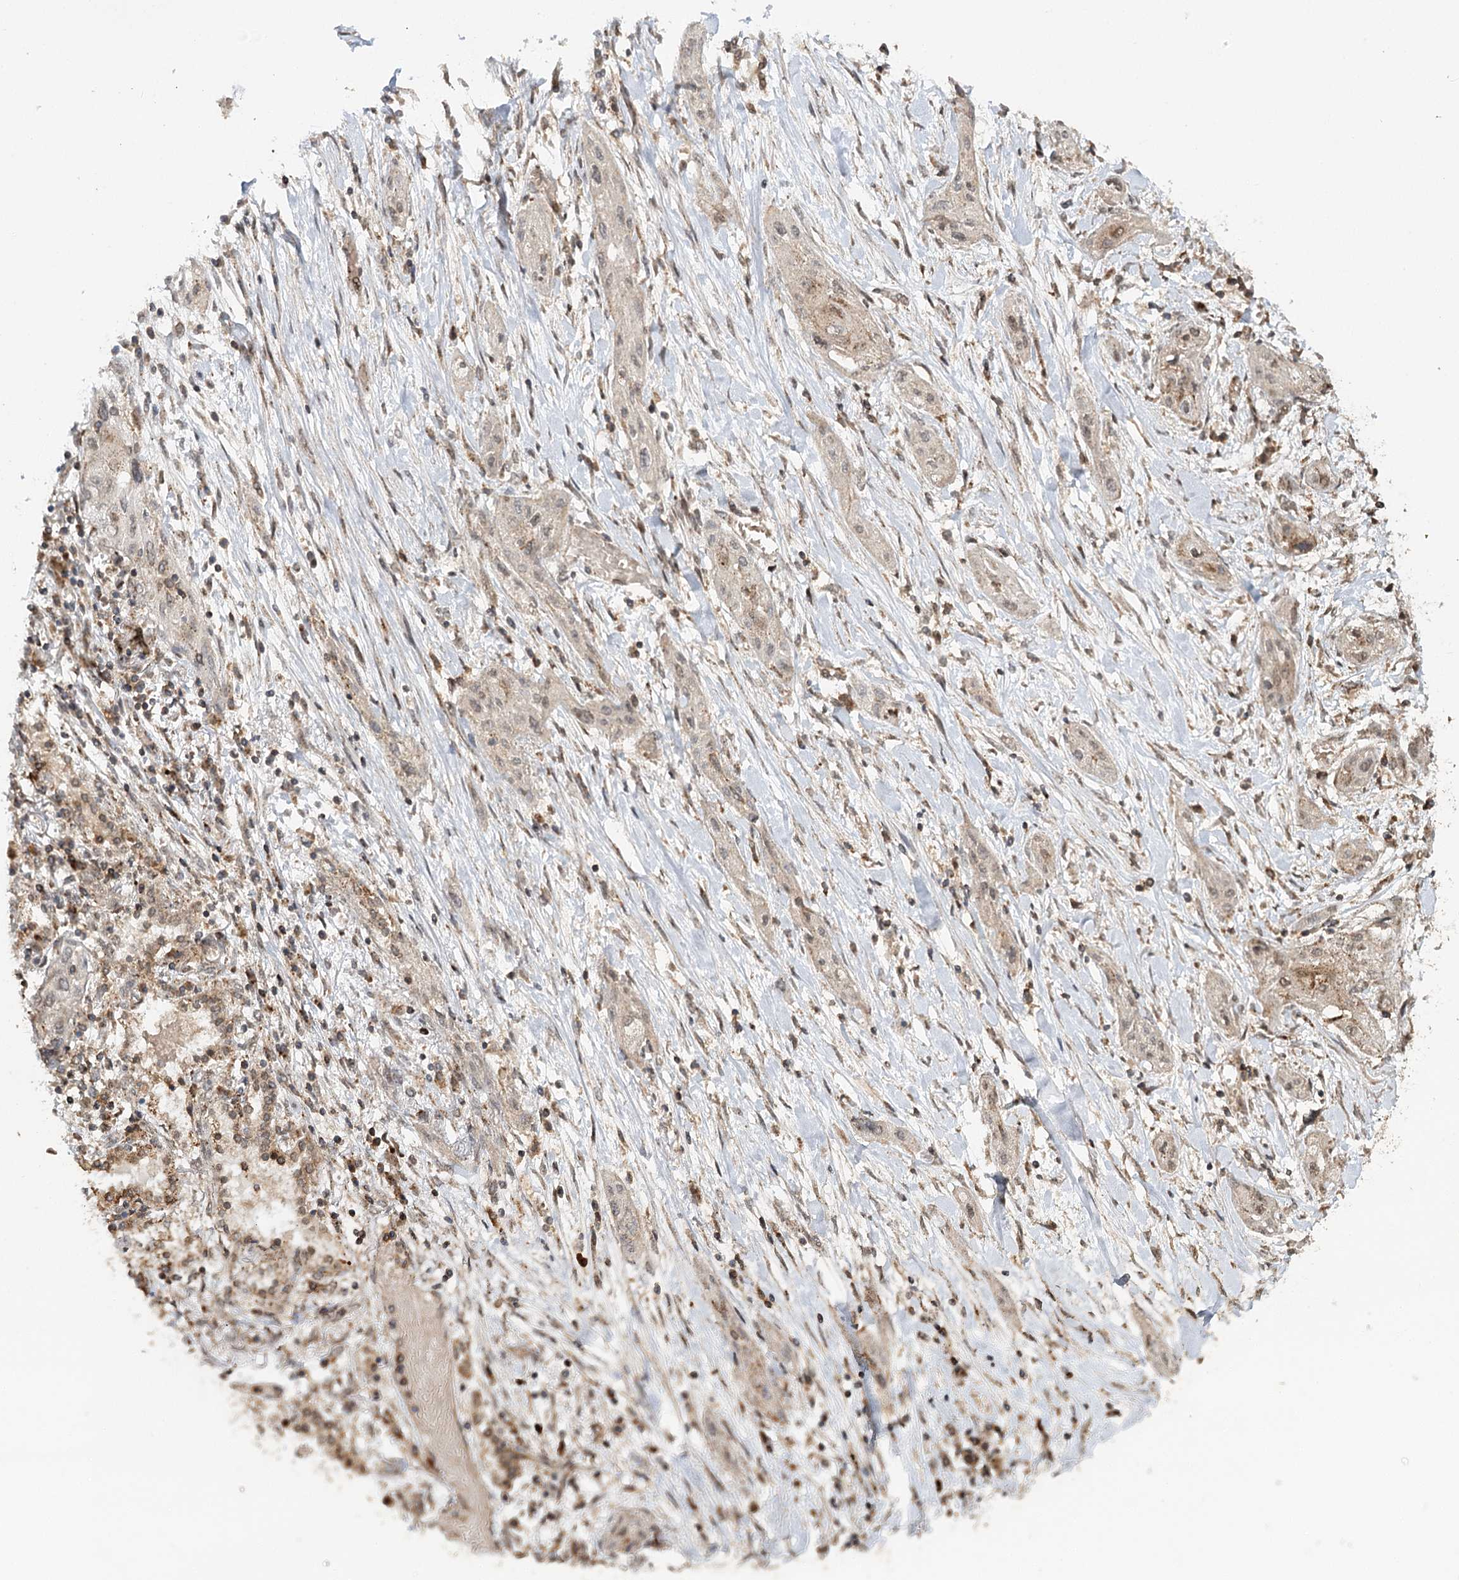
{"staining": {"intensity": "weak", "quantity": "<25%", "location": "nuclear"}, "tissue": "lung cancer", "cell_type": "Tumor cells", "image_type": "cancer", "snomed": [{"axis": "morphology", "description": "Squamous cell carcinoma, NOS"}, {"axis": "topography", "description": "Lung"}], "caption": "Protein analysis of lung cancer demonstrates no significant expression in tumor cells.", "gene": "ZNRF3", "patient": {"sex": "female", "age": 47}}